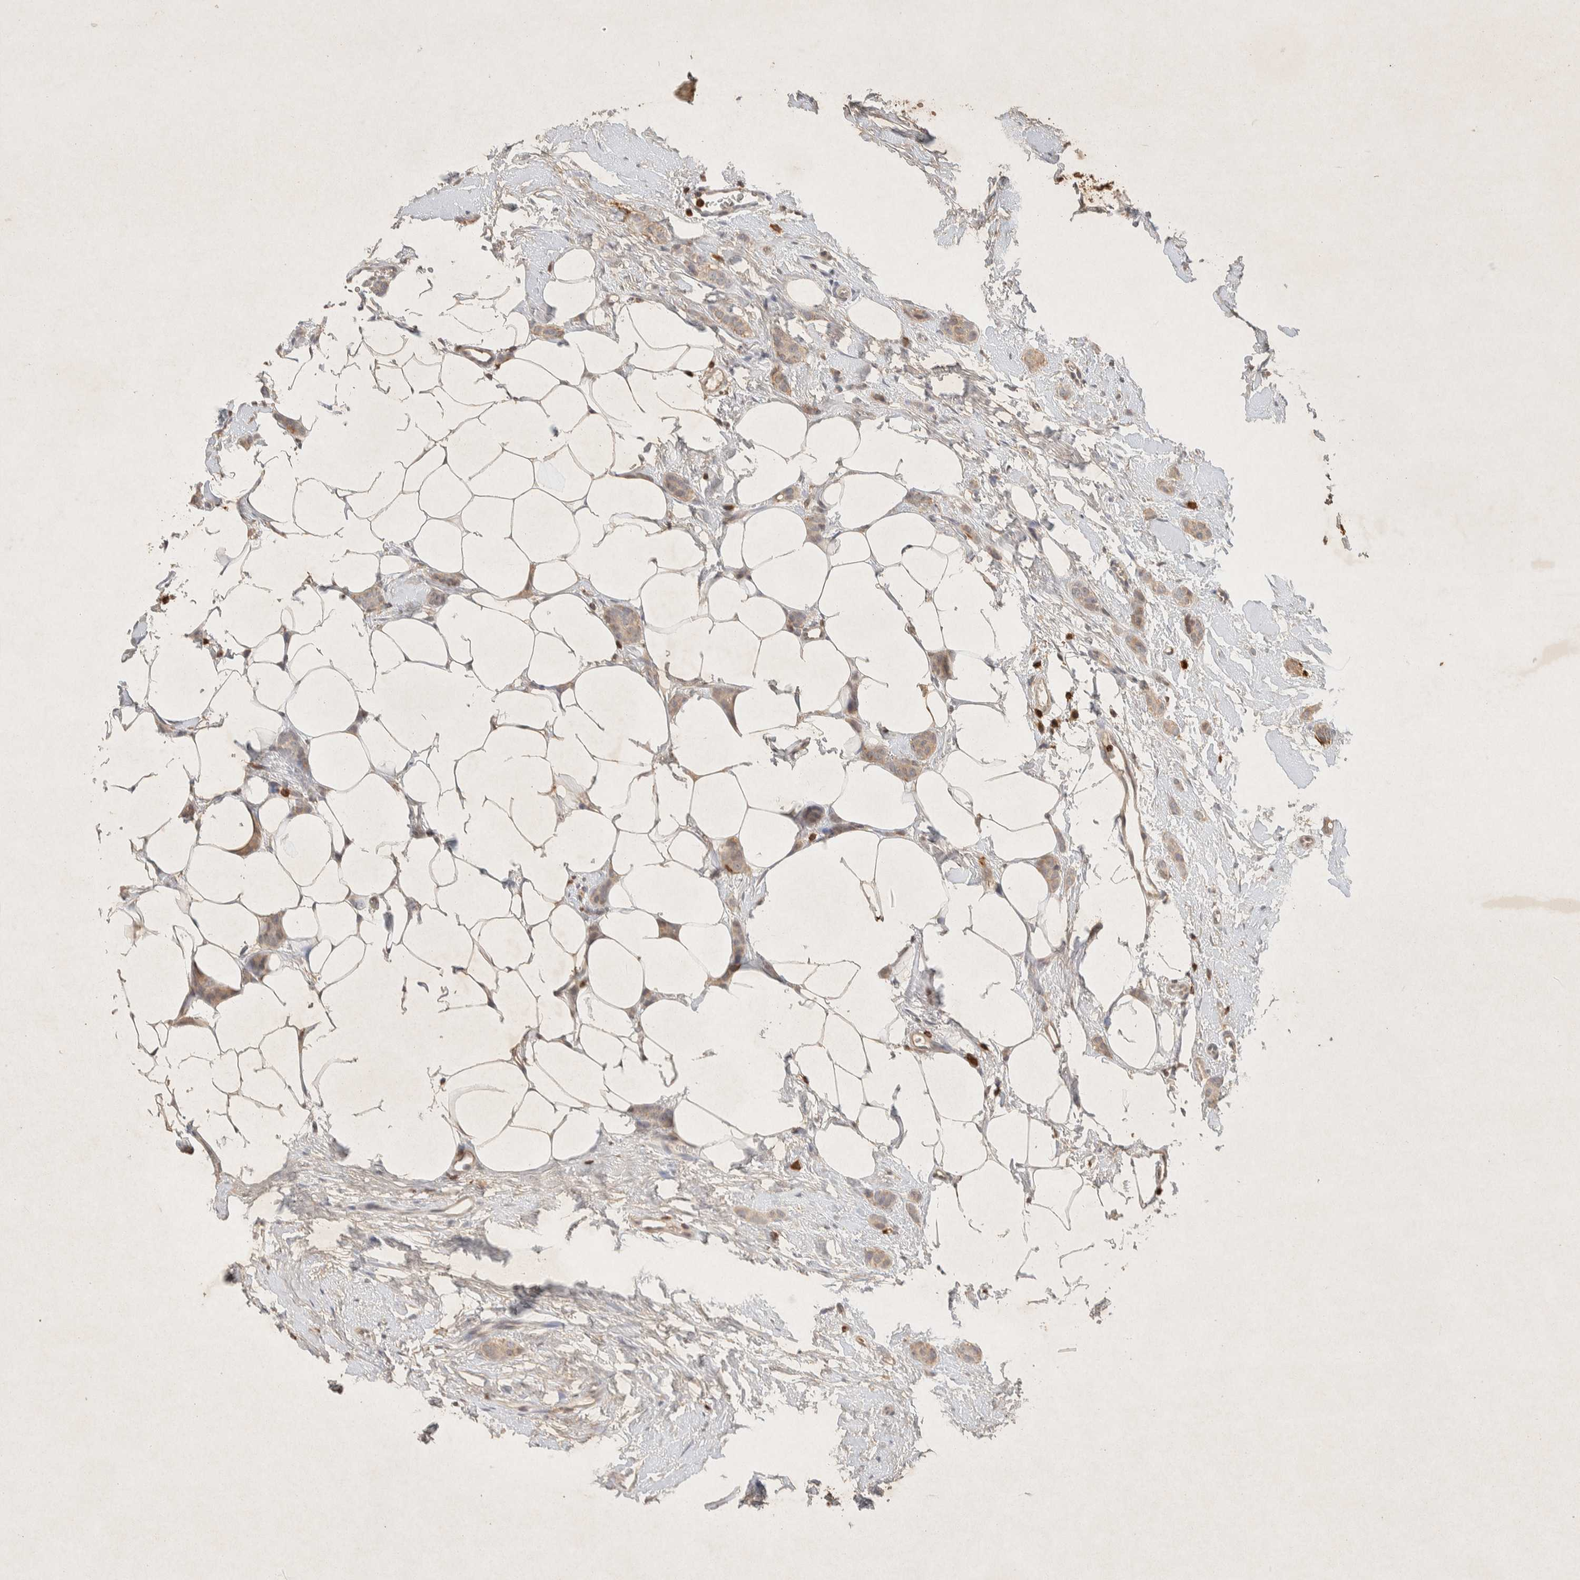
{"staining": {"intensity": "weak", "quantity": "25%-75%", "location": "cytoplasmic/membranous"}, "tissue": "breast cancer", "cell_type": "Tumor cells", "image_type": "cancer", "snomed": [{"axis": "morphology", "description": "Lobular carcinoma"}, {"axis": "topography", "description": "Skin"}, {"axis": "topography", "description": "Breast"}], "caption": "Lobular carcinoma (breast) stained with a protein marker shows weak staining in tumor cells.", "gene": "RAC2", "patient": {"sex": "female", "age": 46}}